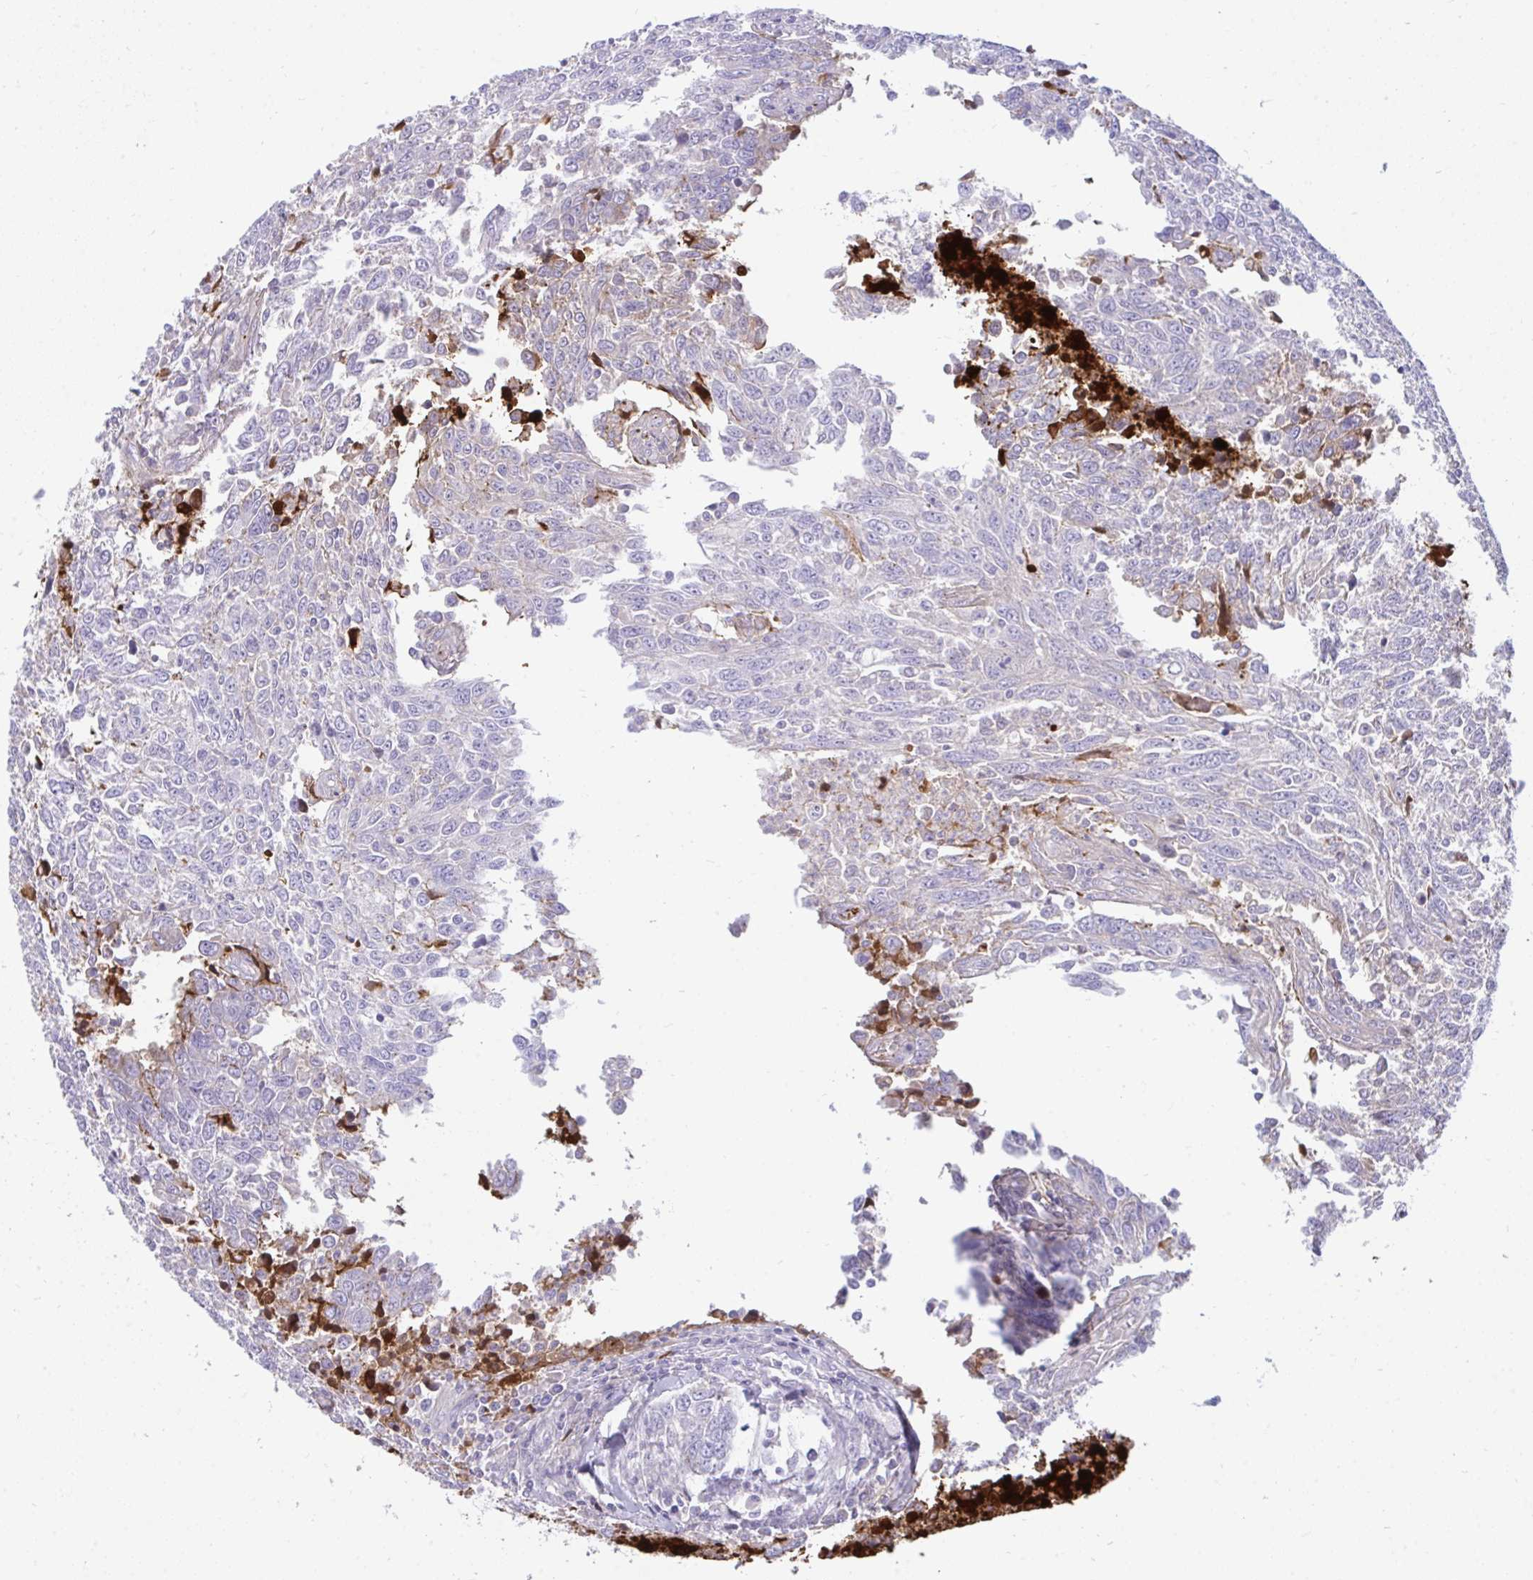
{"staining": {"intensity": "negative", "quantity": "none", "location": "none"}, "tissue": "breast cancer", "cell_type": "Tumor cells", "image_type": "cancer", "snomed": [{"axis": "morphology", "description": "Duct carcinoma"}, {"axis": "topography", "description": "Breast"}], "caption": "DAB immunohistochemical staining of breast cancer displays no significant staining in tumor cells. Nuclei are stained in blue.", "gene": "F2", "patient": {"sex": "female", "age": 50}}